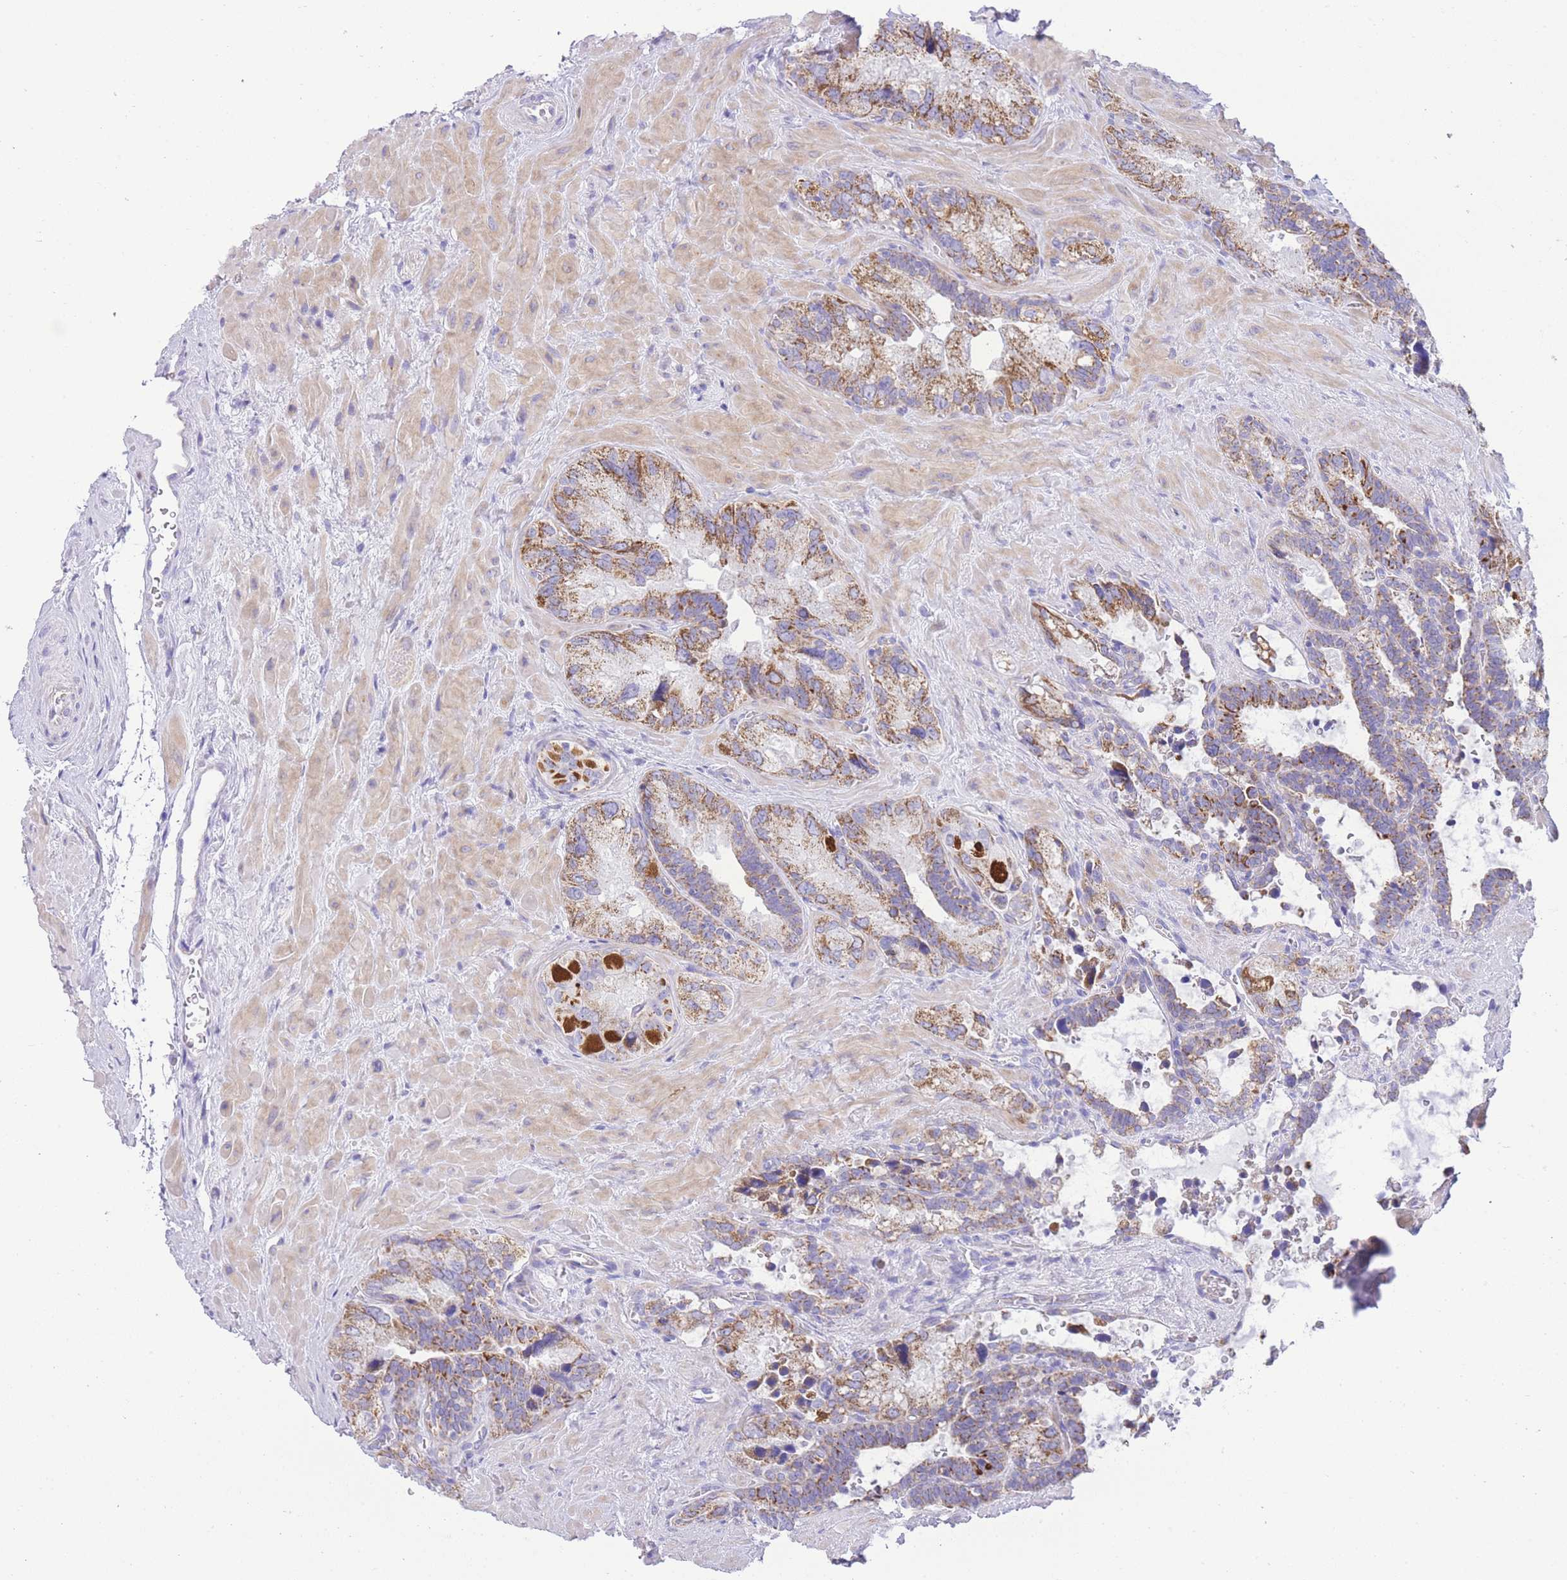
{"staining": {"intensity": "moderate", "quantity": ">75%", "location": "cytoplasmic/membranous"}, "tissue": "seminal vesicle", "cell_type": "Glandular cells", "image_type": "normal", "snomed": [{"axis": "morphology", "description": "Normal tissue, NOS"}, {"axis": "topography", "description": "Seminal veicle"}], "caption": "A brown stain highlights moderate cytoplasmic/membranous expression of a protein in glandular cells of normal human seminal vesicle.", "gene": "ACSM4", "patient": {"sex": "male", "age": 68}}